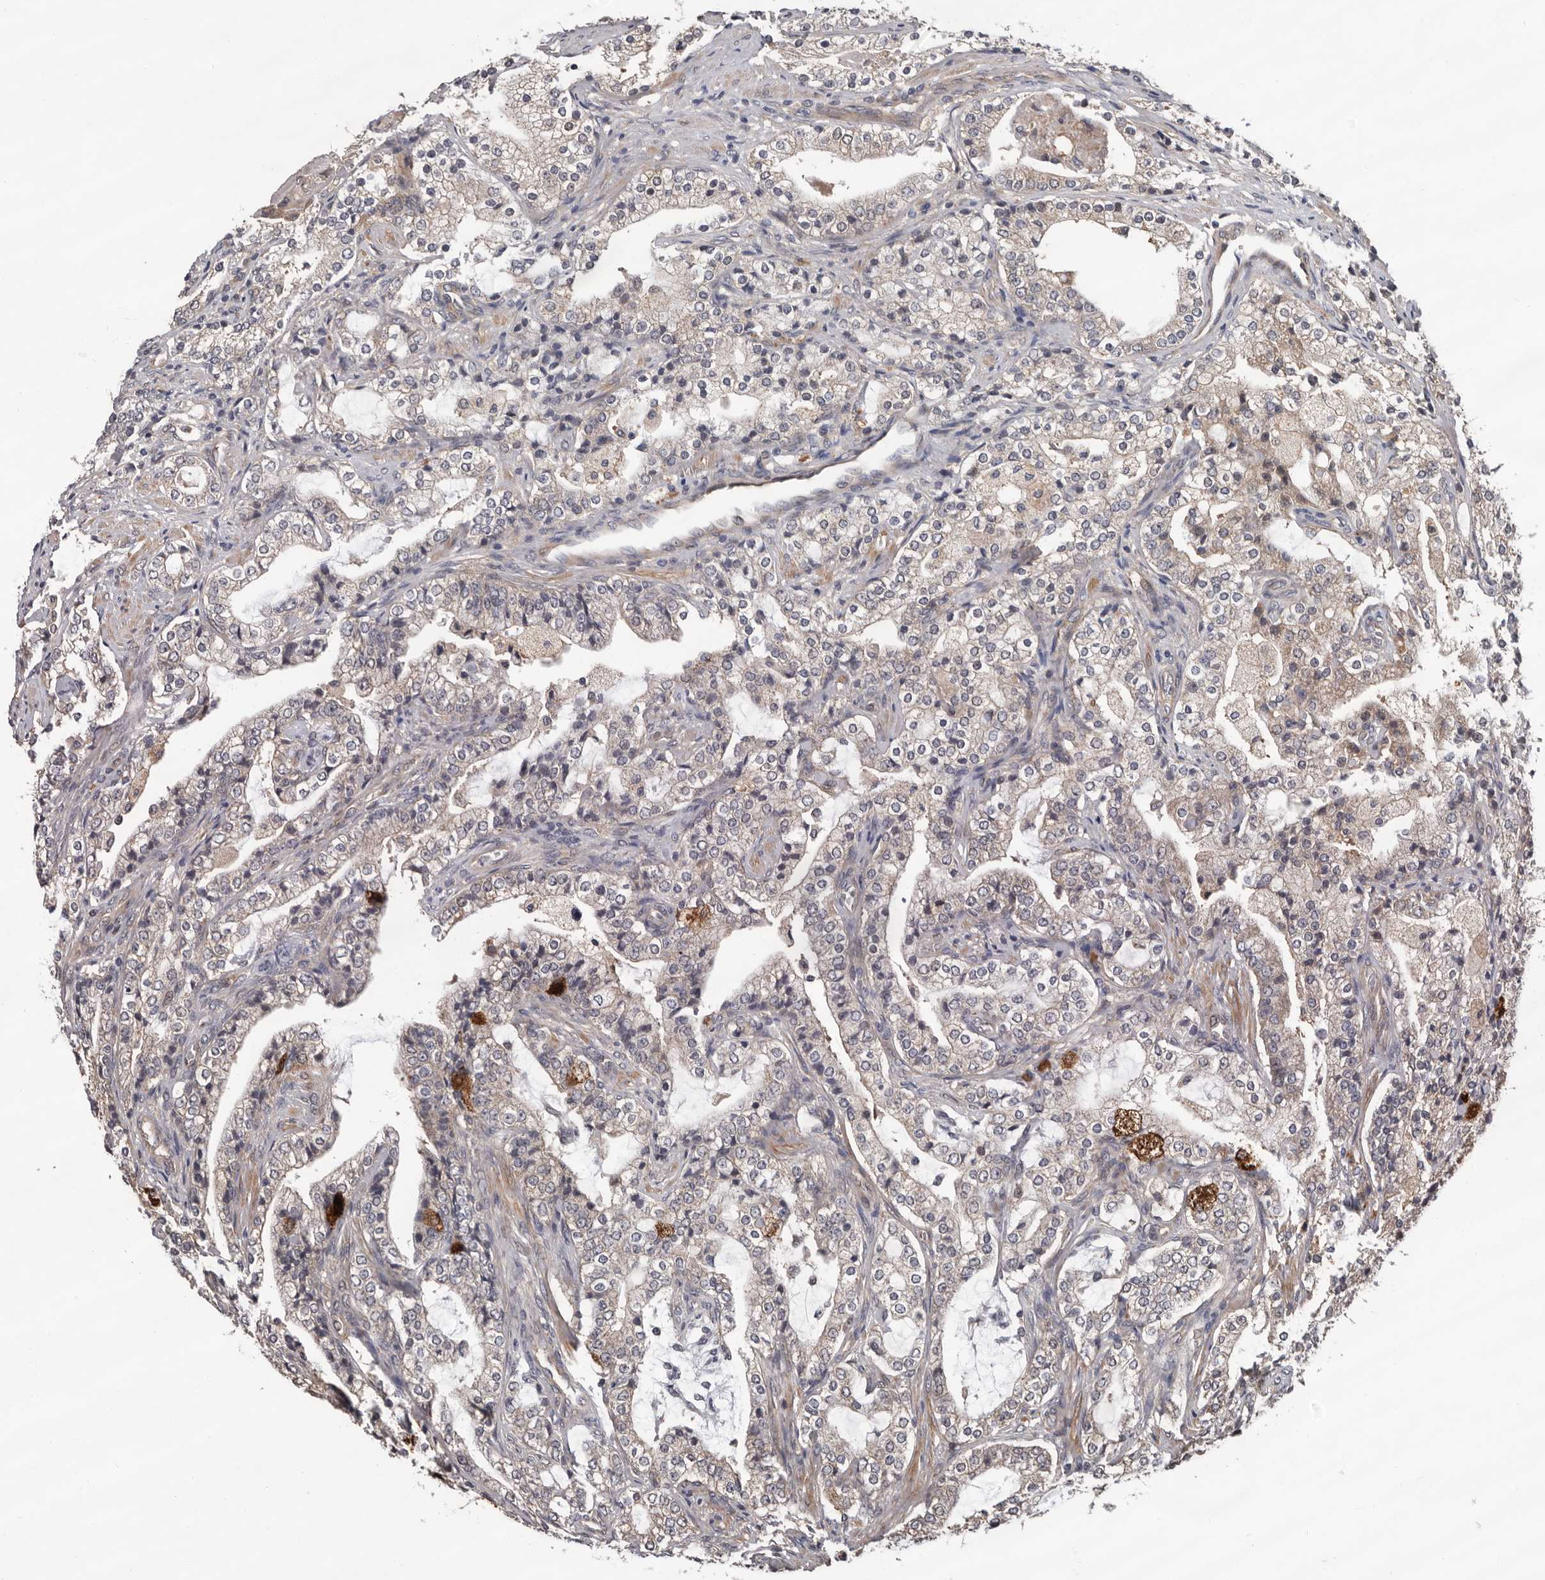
{"staining": {"intensity": "weak", "quantity": "<25%", "location": "cytoplasmic/membranous"}, "tissue": "prostate cancer", "cell_type": "Tumor cells", "image_type": "cancer", "snomed": [{"axis": "morphology", "description": "Adenocarcinoma, High grade"}, {"axis": "topography", "description": "Prostate"}], "caption": "High power microscopy image of an IHC histopathology image of prostate cancer, revealing no significant expression in tumor cells.", "gene": "PRKD1", "patient": {"sex": "male", "age": 63}}